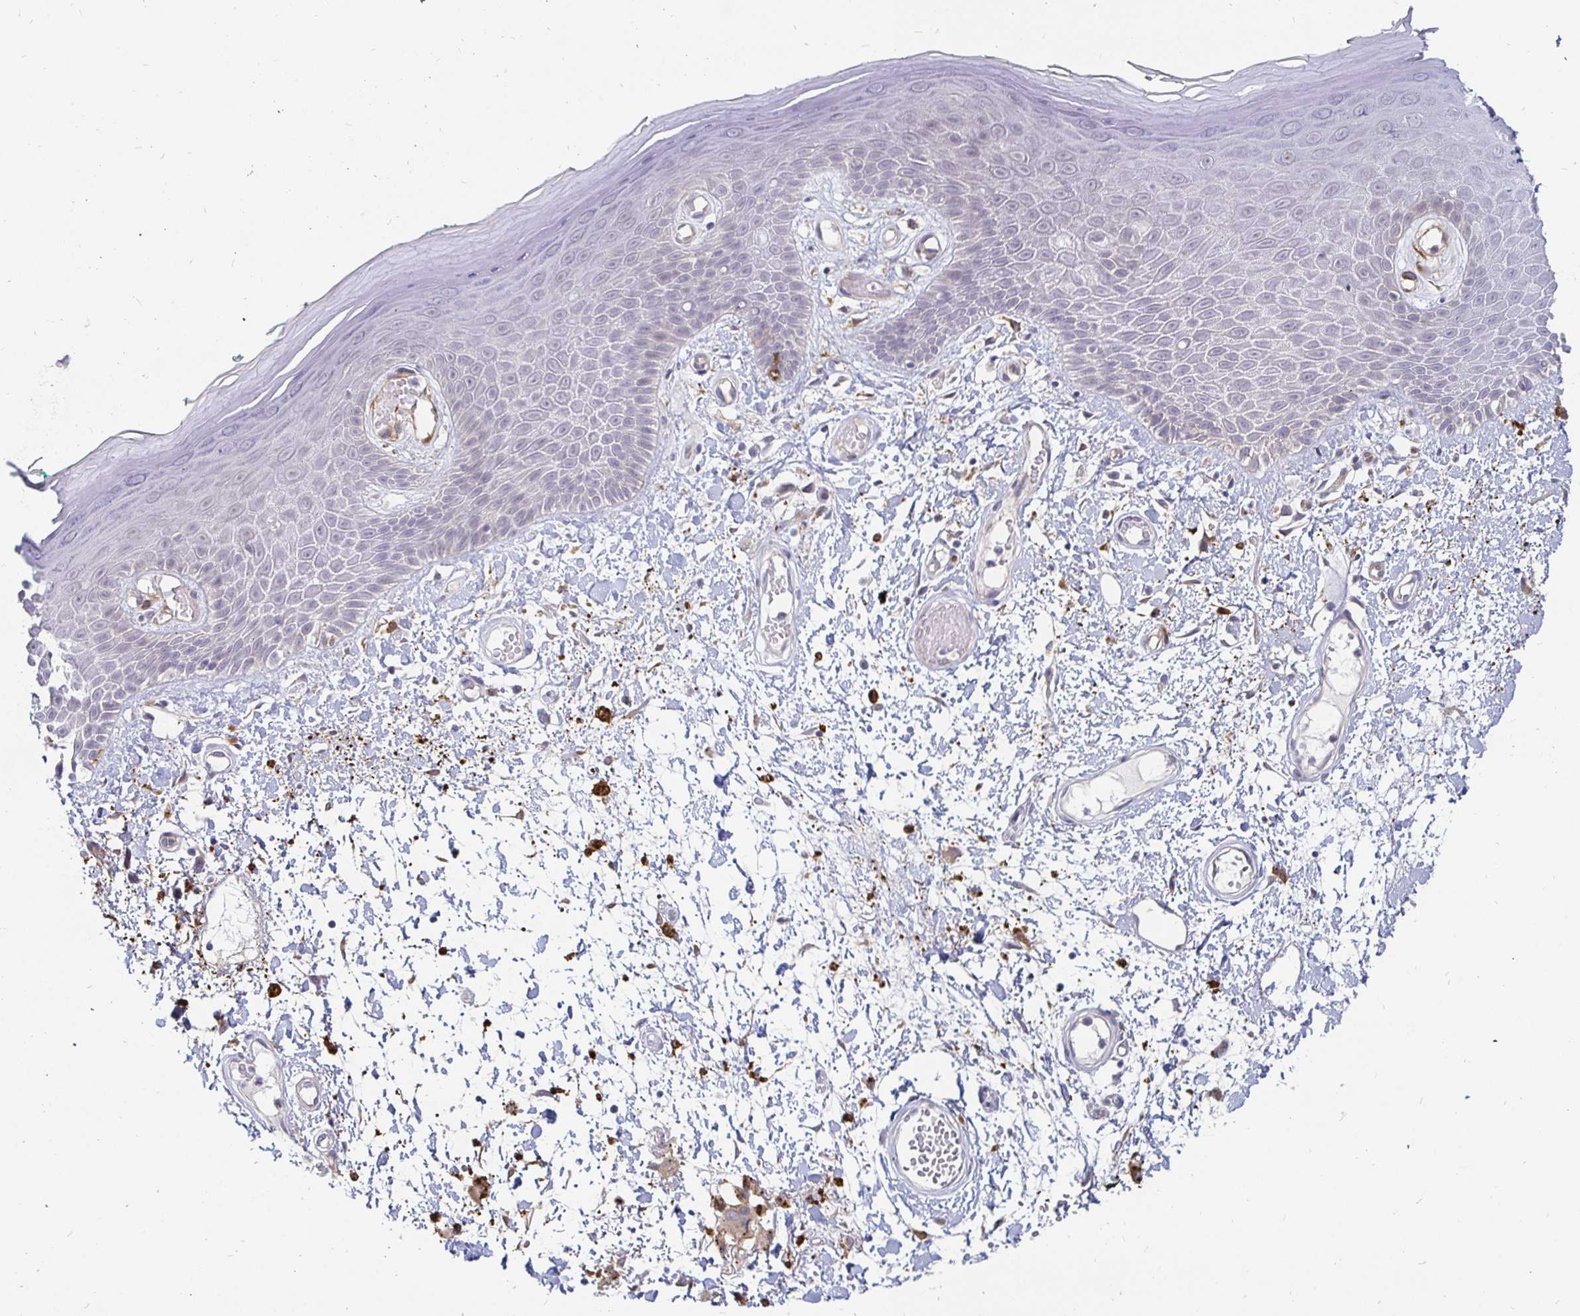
{"staining": {"intensity": "negative", "quantity": "none", "location": "none"}, "tissue": "skin", "cell_type": "Epidermal cells", "image_type": "normal", "snomed": [{"axis": "morphology", "description": "Normal tissue, NOS"}, {"axis": "topography", "description": "Anal"}, {"axis": "topography", "description": "Peripheral nerve tissue"}], "caption": "Histopathology image shows no significant protein staining in epidermal cells of unremarkable skin.", "gene": "CCDC85A", "patient": {"sex": "male", "age": 78}}